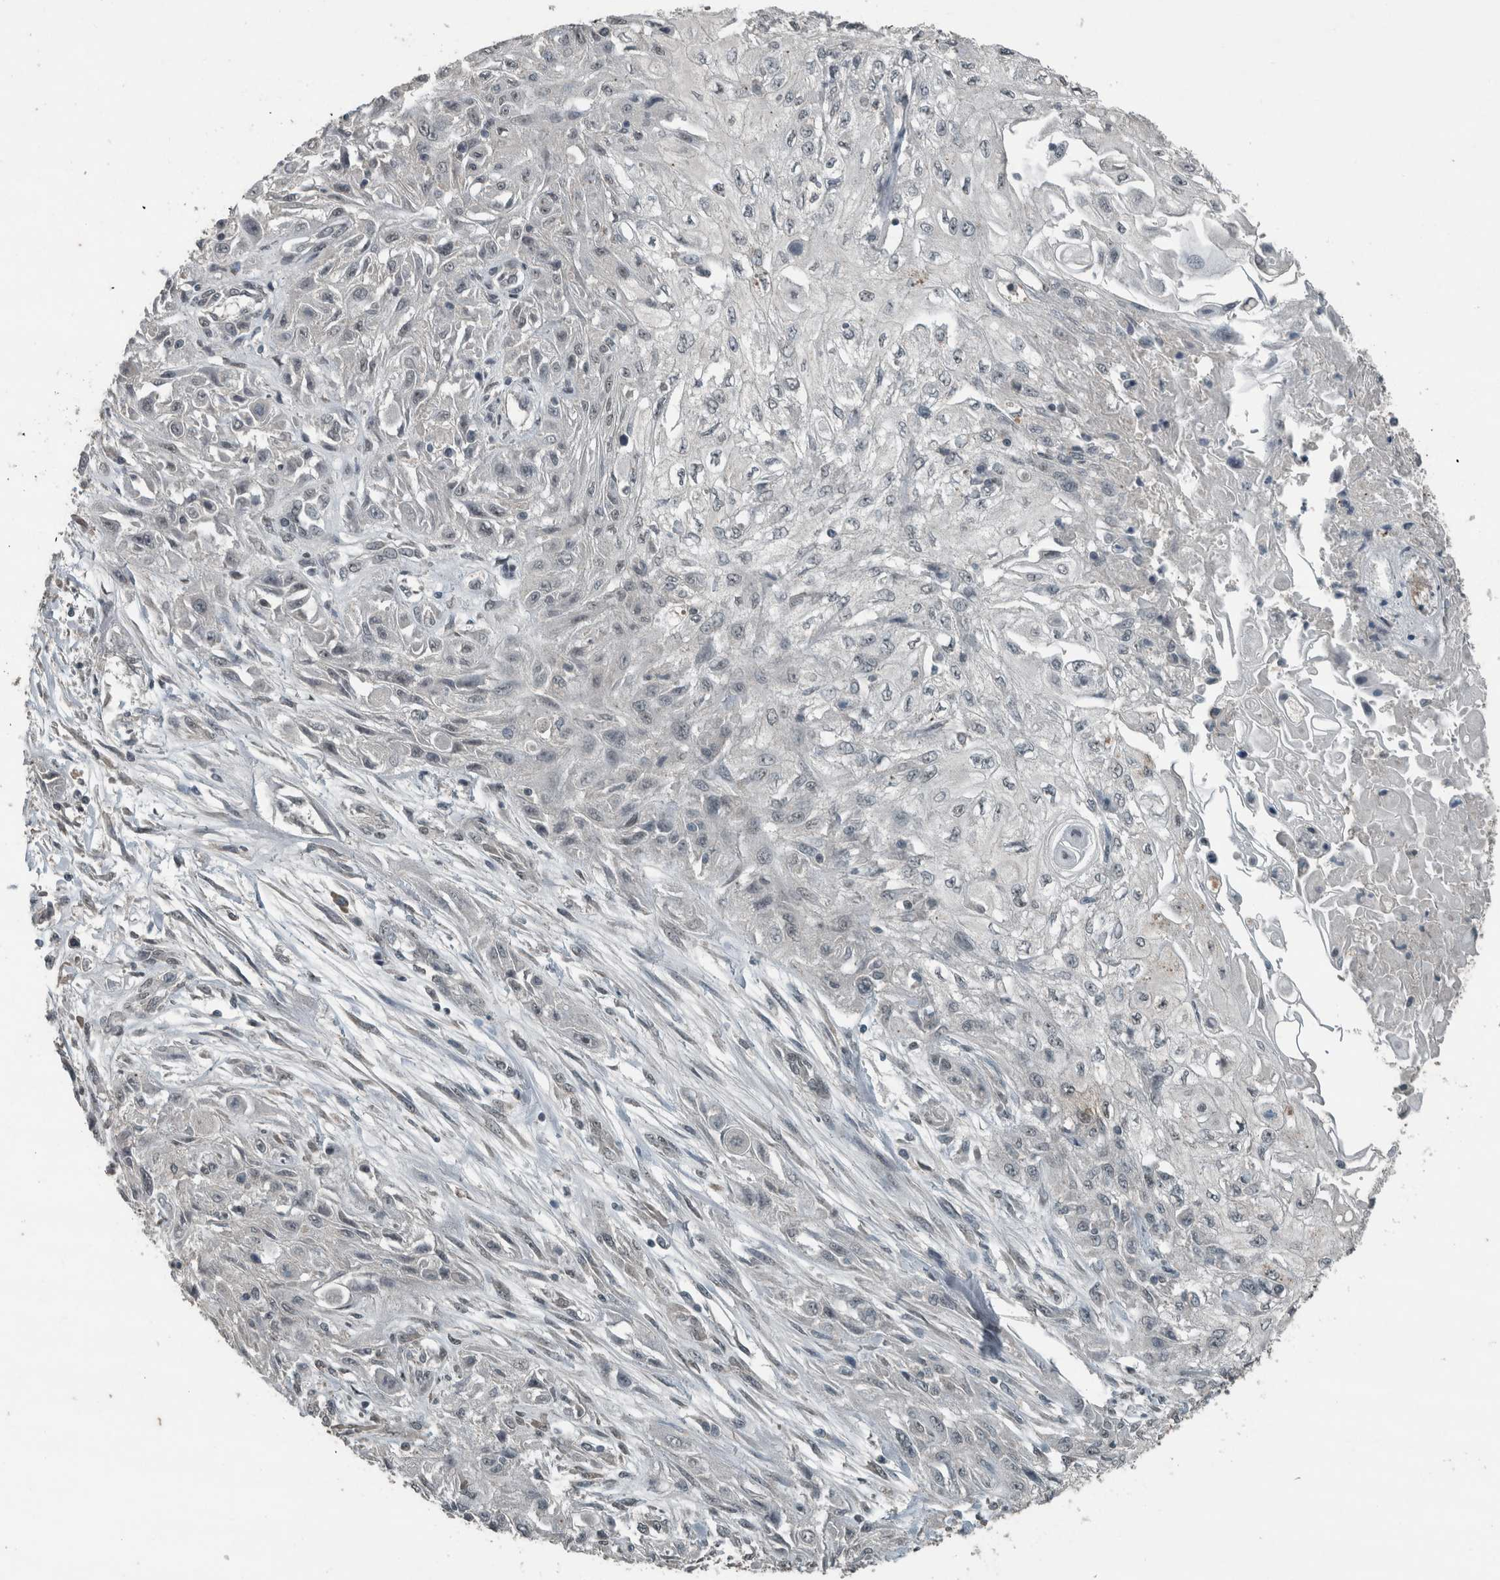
{"staining": {"intensity": "negative", "quantity": "none", "location": "none"}, "tissue": "skin cancer", "cell_type": "Tumor cells", "image_type": "cancer", "snomed": [{"axis": "morphology", "description": "Squamous cell carcinoma, NOS"}, {"axis": "morphology", "description": "Squamous cell carcinoma, metastatic, NOS"}, {"axis": "topography", "description": "Skin"}, {"axis": "topography", "description": "Lymph node"}], "caption": "DAB (3,3'-diaminobenzidine) immunohistochemical staining of human squamous cell carcinoma (skin) reveals no significant staining in tumor cells.", "gene": "ZNF24", "patient": {"sex": "male", "age": 75}}